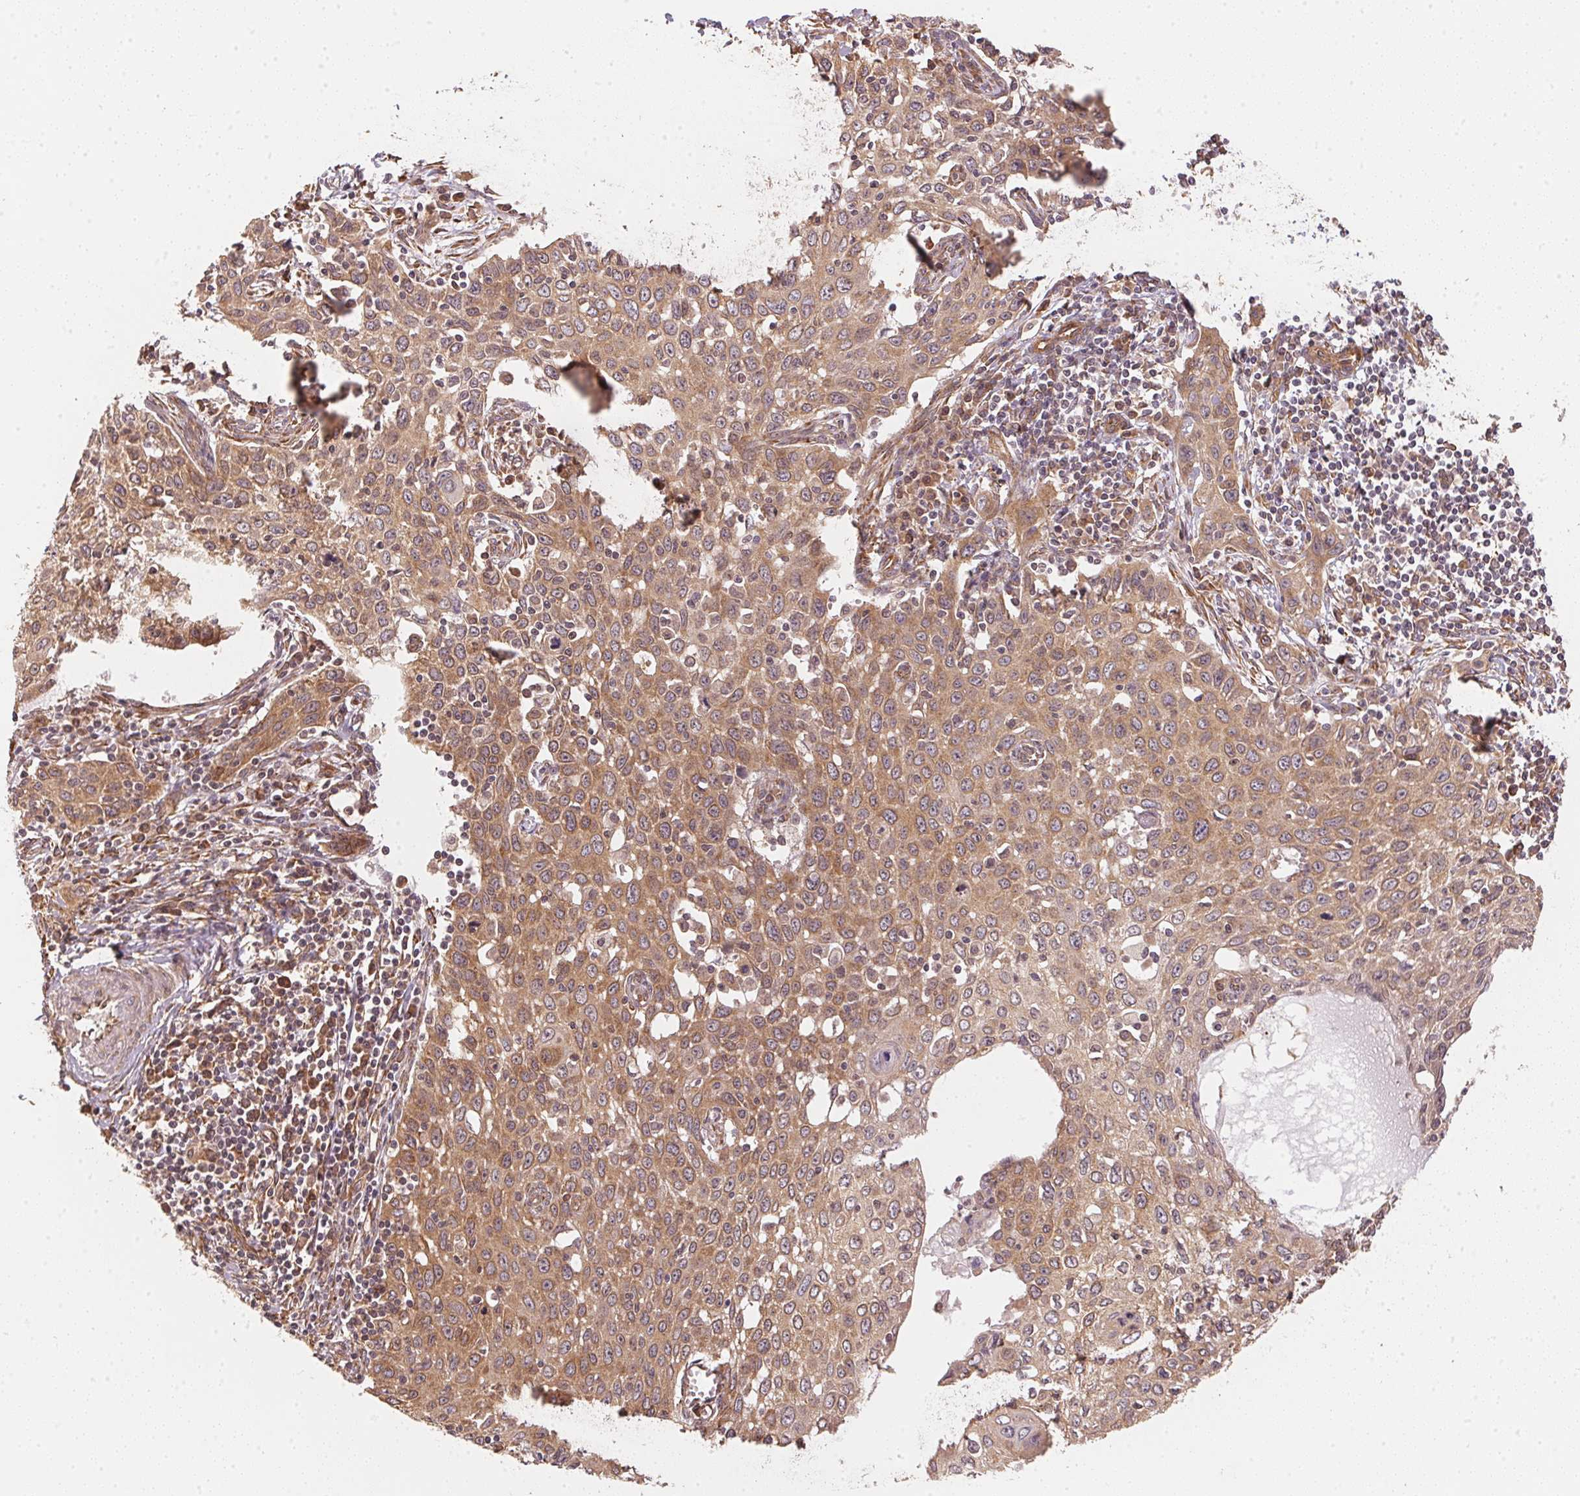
{"staining": {"intensity": "moderate", "quantity": ">75%", "location": "cytoplasmic/membranous"}, "tissue": "cervical cancer", "cell_type": "Tumor cells", "image_type": "cancer", "snomed": [{"axis": "morphology", "description": "Squamous cell carcinoma, NOS"}, {"axis": "topography", "description": "Cervix"}], "caption": "DAB (3,3'-diaminobenzidine) immunohistochemical staining of human cervical squamous cell carcinoma shows moderate cytoplasmic/membranous protein positivity in approximately >75% of tumor cells.", "gene": "STRN4", "patient": {"sex": "female", "age": 38}}